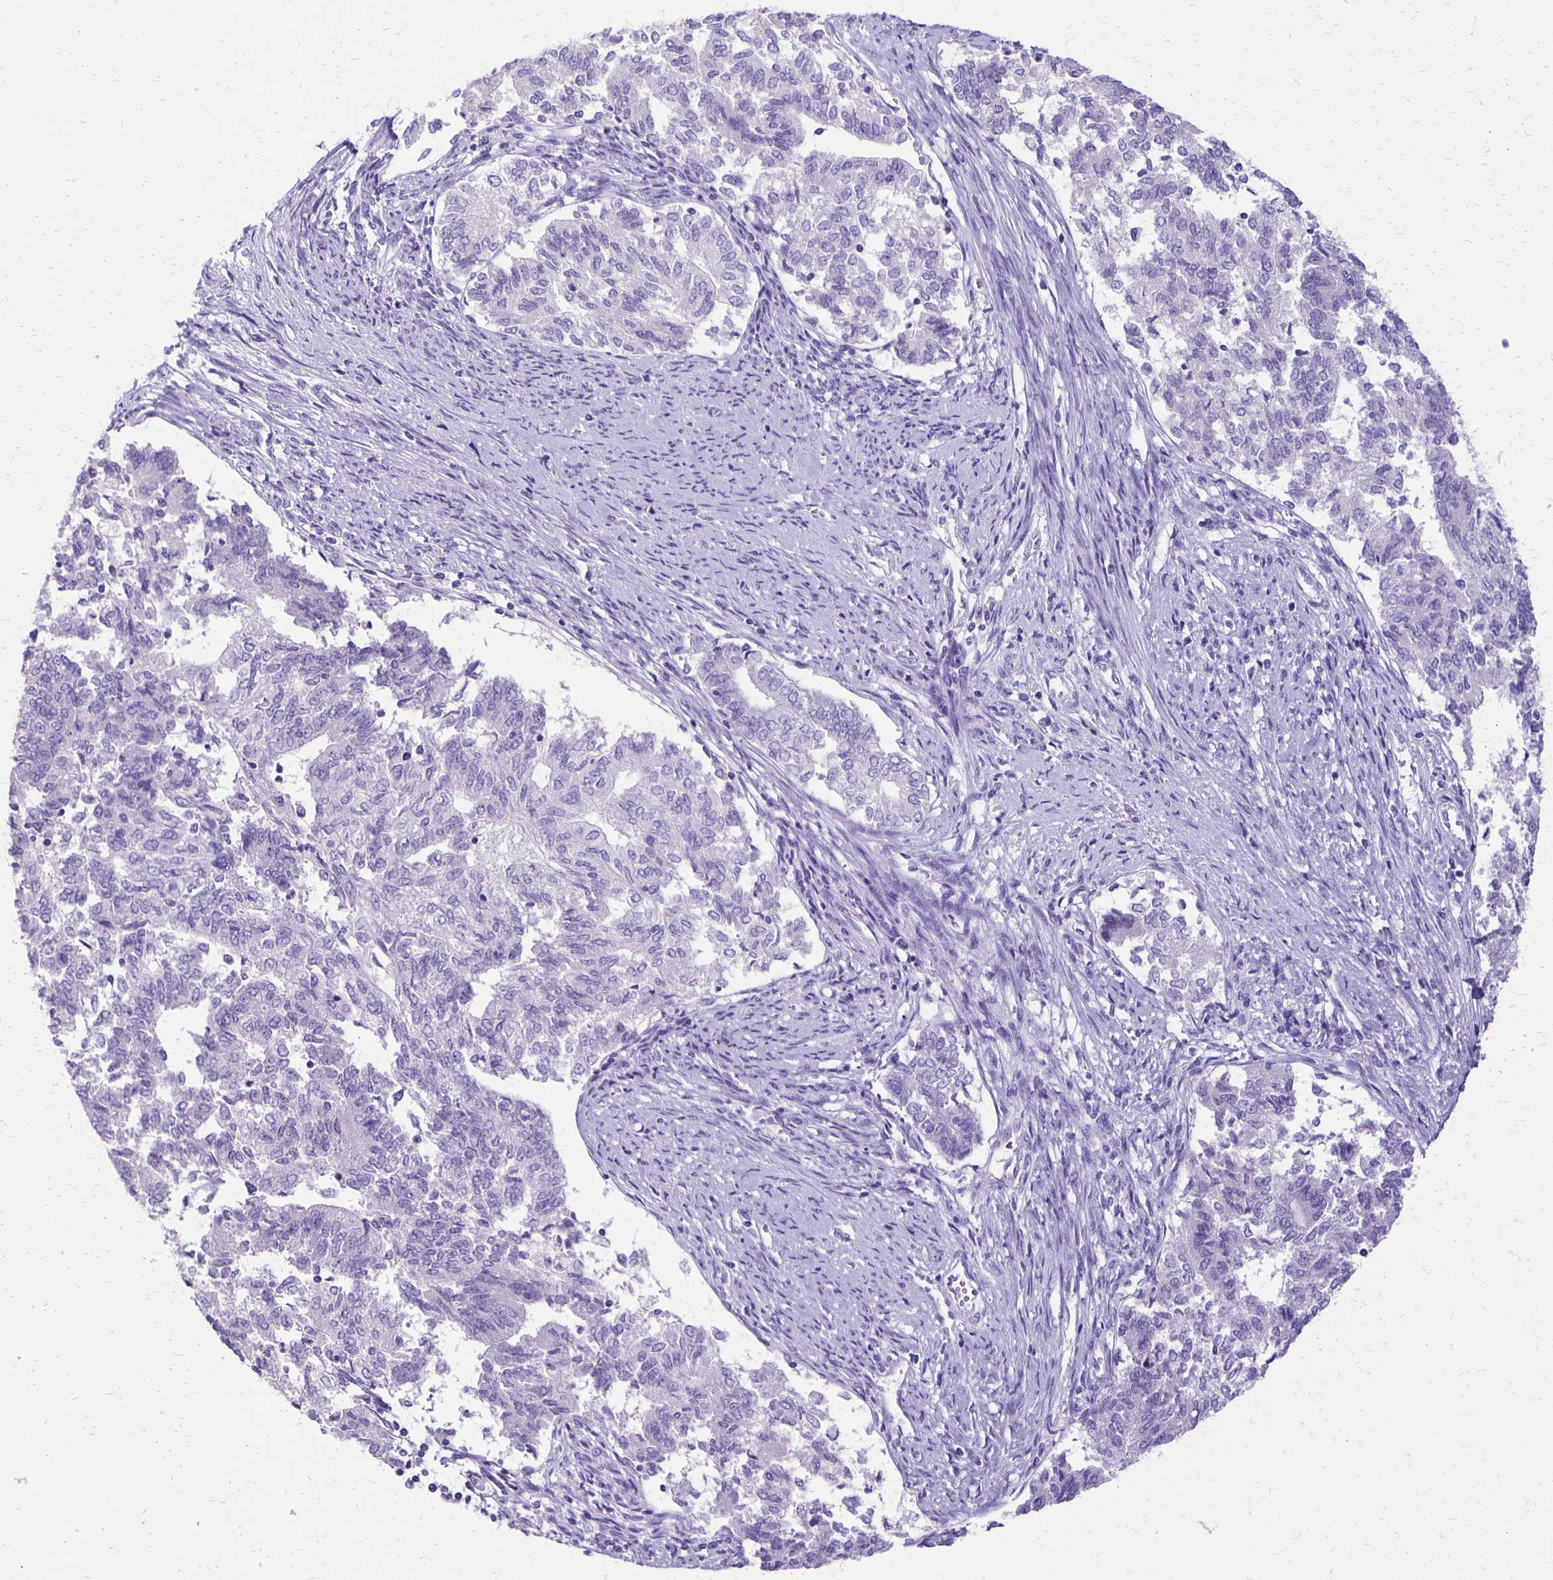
{"staining": {"intensity": "negative", "quantity": "none", "location": "none"}, "tissue": "endometrial cancer", "cell_type": "Tumor cells", "image_type": "cancer", "snomed": [{"axis": "morphology", "description": "Adenocarcinoma, NOS"}, {"axis": "topography", "description": "Endometrium"}], "caption": "Immunohistochemistry photomicrograph of human endometrial adenocarcinoma stained for a protein (brown), which shows no staining in tumor cells.", "gene": "ANKRD45", "patient": {"sex": "female", "age": 65}}